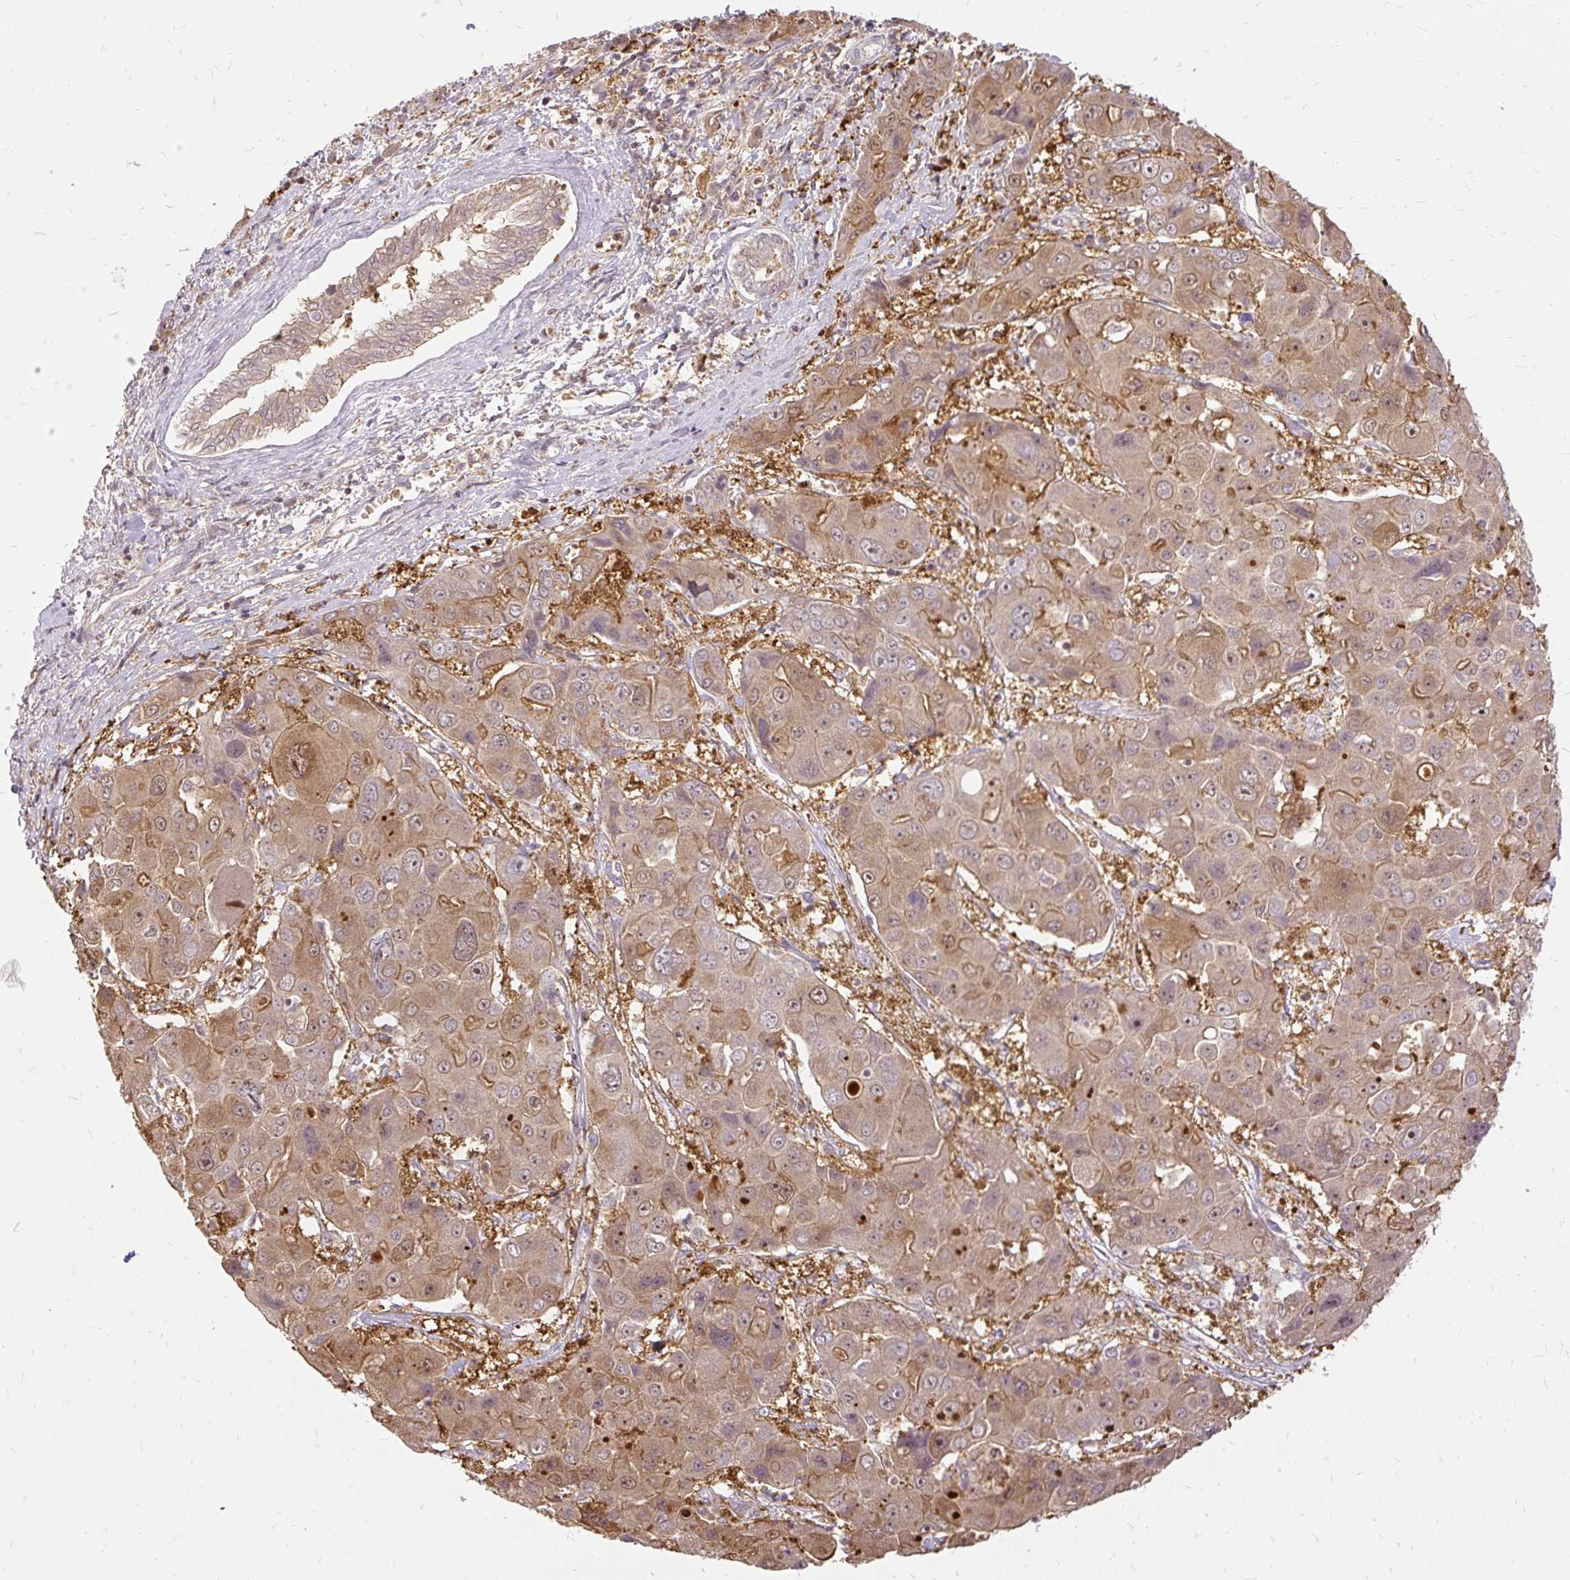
{"staining": {"intensity": "moderate", "quantity": ">75%", "location": "cytoplasmic/membranous"}, "tissue": "liver cancer", "cell_type": "Tumor cells", "image_type": "cancer", "snomed": [{"axis": "morphology", "description": "Cholangiocarcinoma"}, {"axis": "topography", "description": "Liver"}], "caption": "IHC (DAB (3,3'-diaminobenzidine)) staining of human cholangiocarcinoma (liver) demonstrates moderate cytoplasmic/membranous protein staining in approximately >75% of tumor cells.", "gene": "AP5S1", "patient": {"sex": "male", "age": 67}}